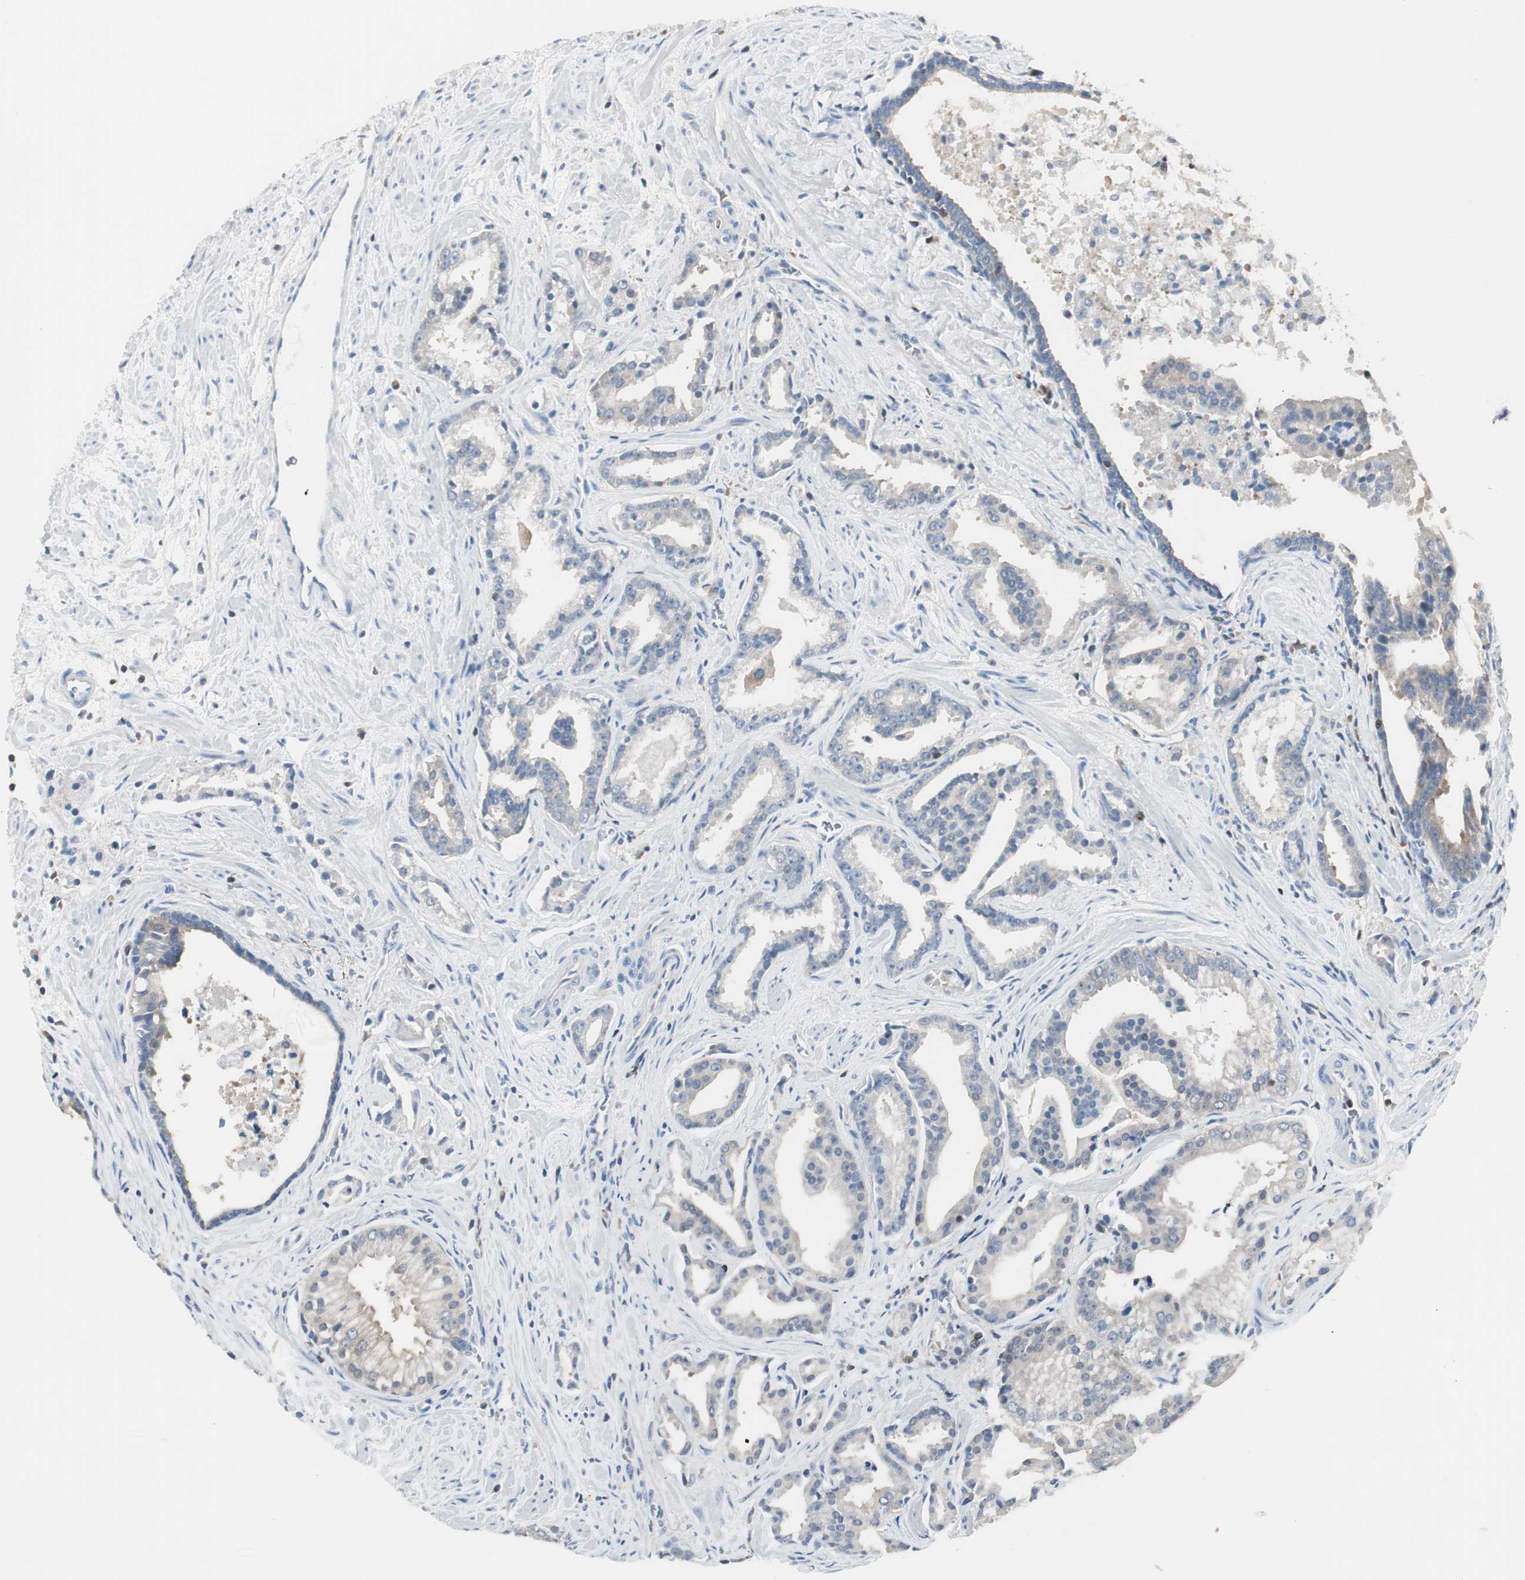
{"staining": {"intensity": "negative", "quantity": "none", "location": "none"}, "tissue": "prostate cancer", "cell_type": "Tumor cells", "image_type": "cancer", "snomed": [{"axis": "morphology", "description": "Adenocarcinoma, High grade"}, {"axis": "topography", "description": "Prostate"}], "caption": "This is an immunohistochemistry (IHC) photomicrograph of human high-grade adenocarcinoma (prostate). There is no positivity in tumor cells.", "gene": "SLC9A3R1", "patient": {"sex": "male", "age": 67}}